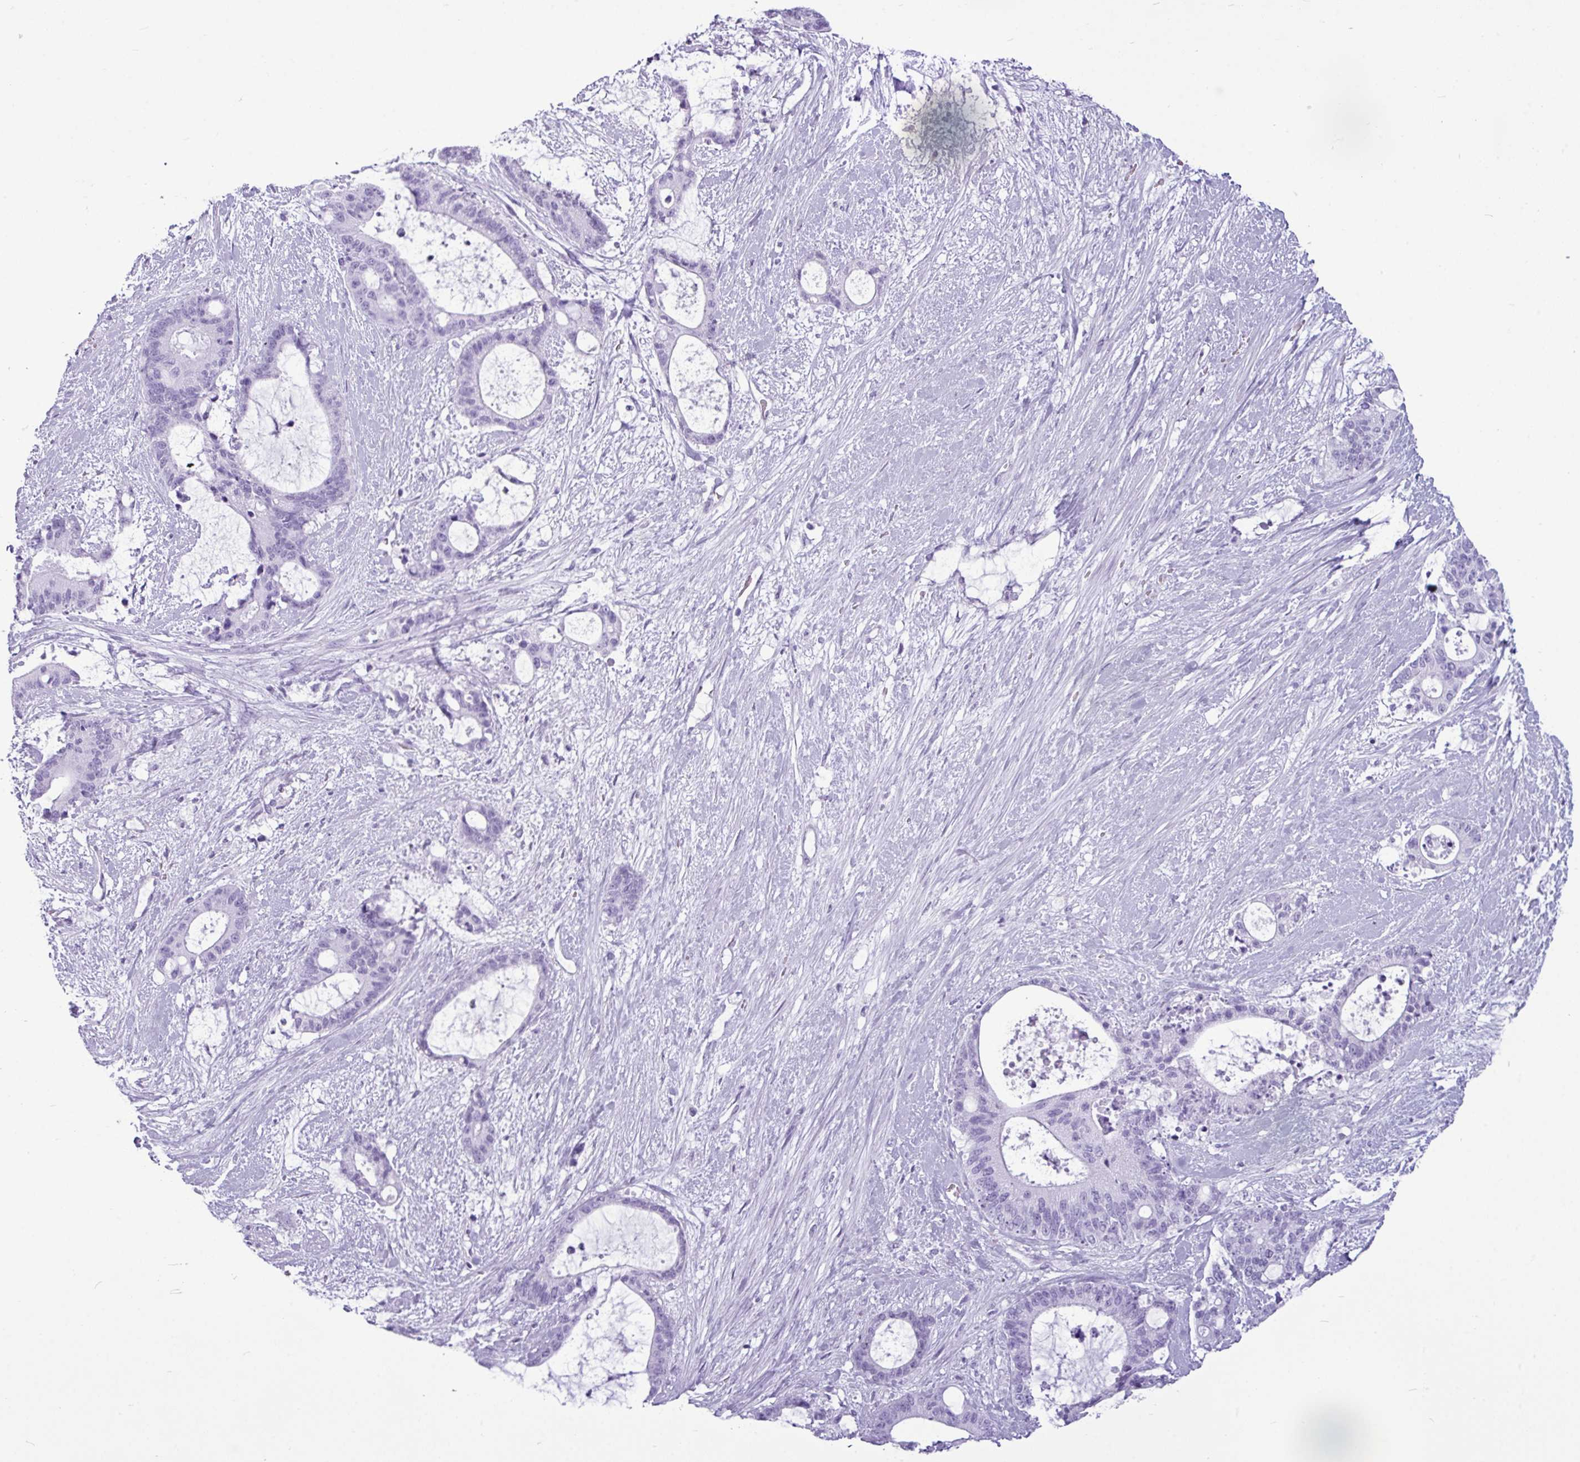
{"staining": {"intensity": "negative", "quantity": "none", "location": "none"}, "tissue": "liver cancer", "cell_type": "Tumor cells", "image_type": "cancer", "snomed": [{"axis": "morphology", "description": "Normal tissue, NOS"}, {"axis": "morphology", "description": "Cholangiocarcinoma"}, {"axis": "topography", "description": "Liver"}, {"axis": "topography", "description": "Peripheral nerve tissue"}], "caption": "The immunohistochemistry (IHC) photomicrograph has no significant expression in tumor cells of liver cholangiocarcinoma tissue. (IHC, brightfield microscopy, high magnification).", "gene": "AMY1B", "patient": {"sex": "female", "age": 73}}